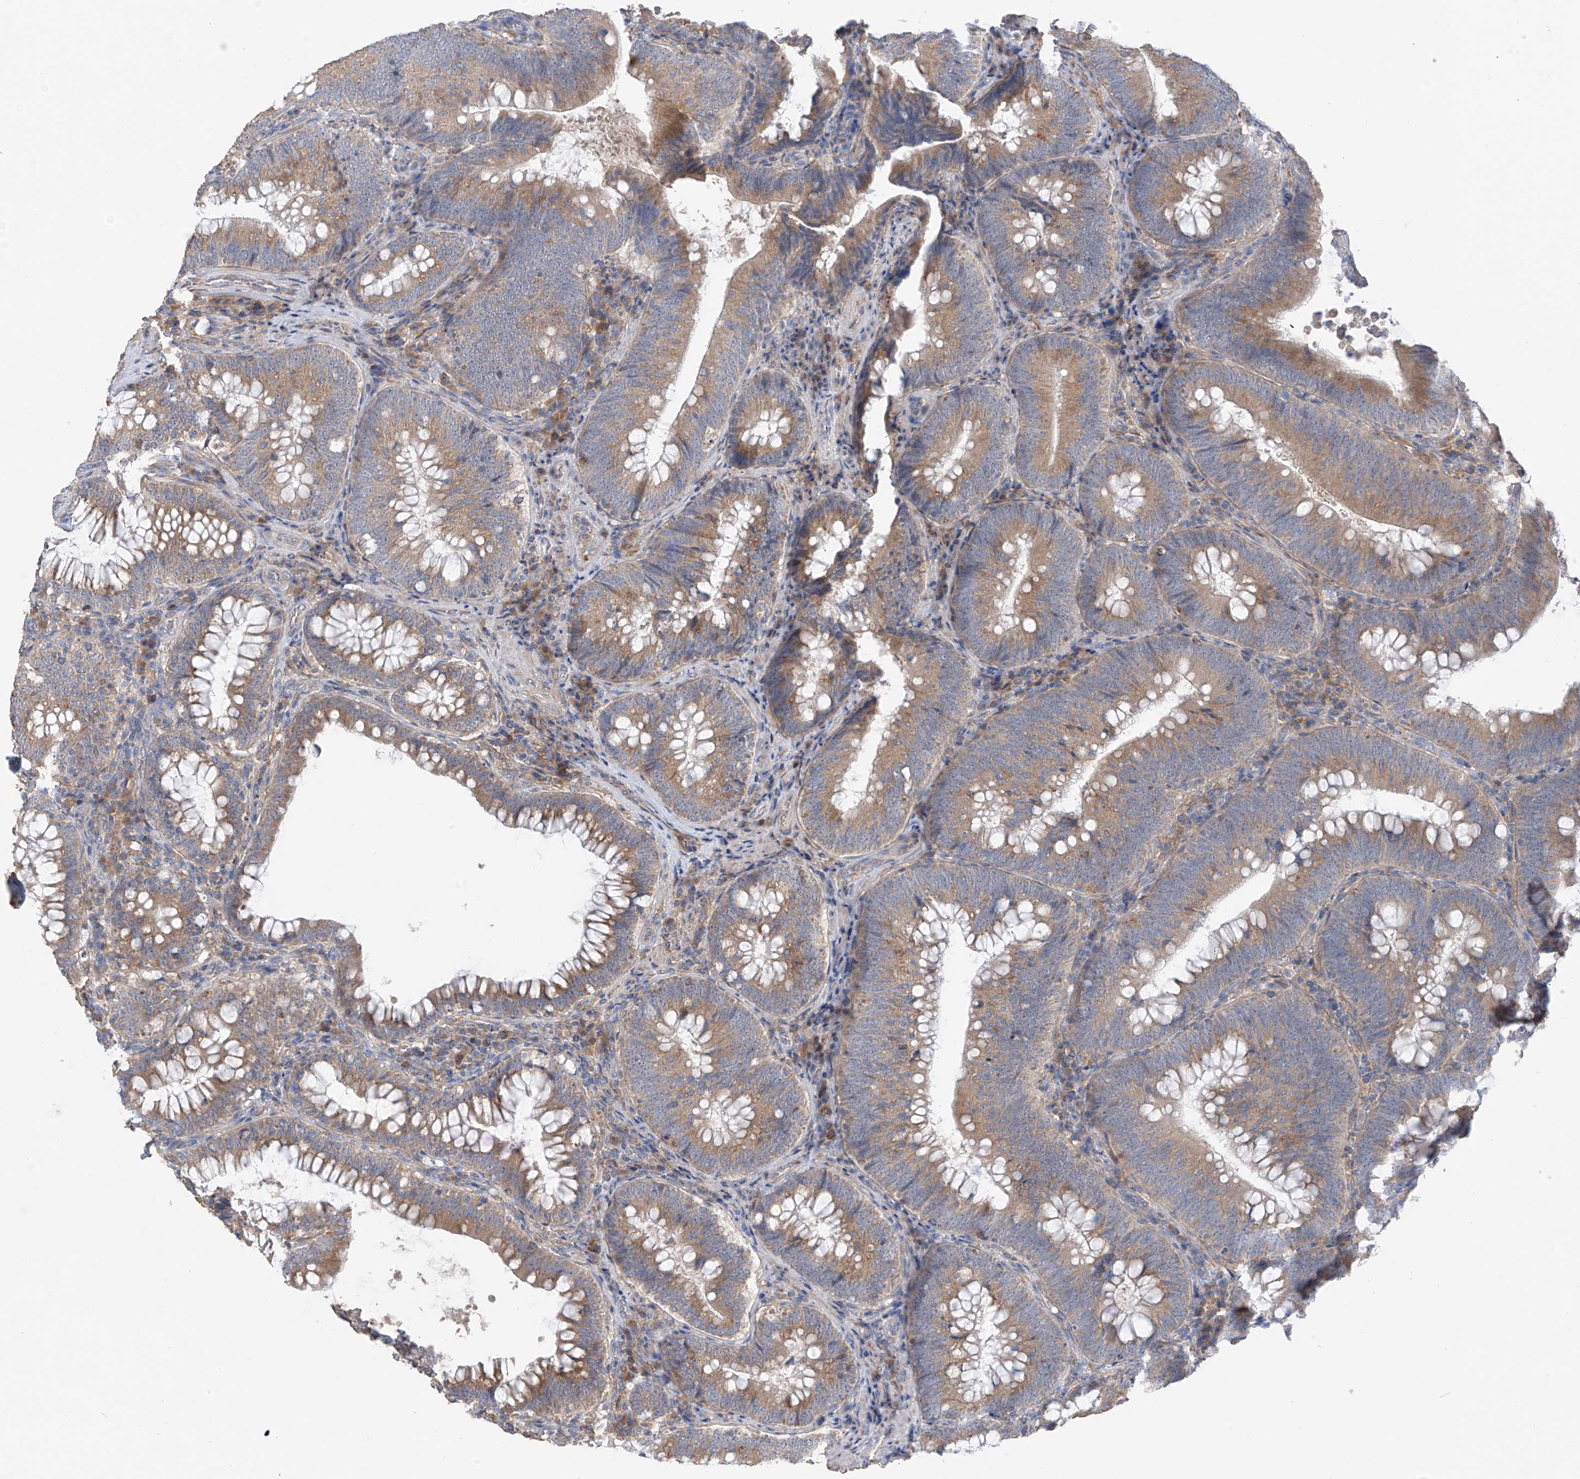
{"staining": {"intensity": "moderate", "quantity": ">75%", "location": "cytoplasmic/membranous"}, "tissue": "colorectal cancer", "cell_type": "Tumor cells", "image_type": "cancer", "snomed": [{"axis": "morphology", "description": "Normal tissue, NOS"}, {"axis": "topography", "description": "Colon"}], "caption": "Colorectal cancer was stained to show a protein in brown. There is medium levels of moderate cytoplasmic/membranous staining in about >75% of tumor cells.", "gene": "GALNTL6", "patient": {"sex": "female", "age": 82}}